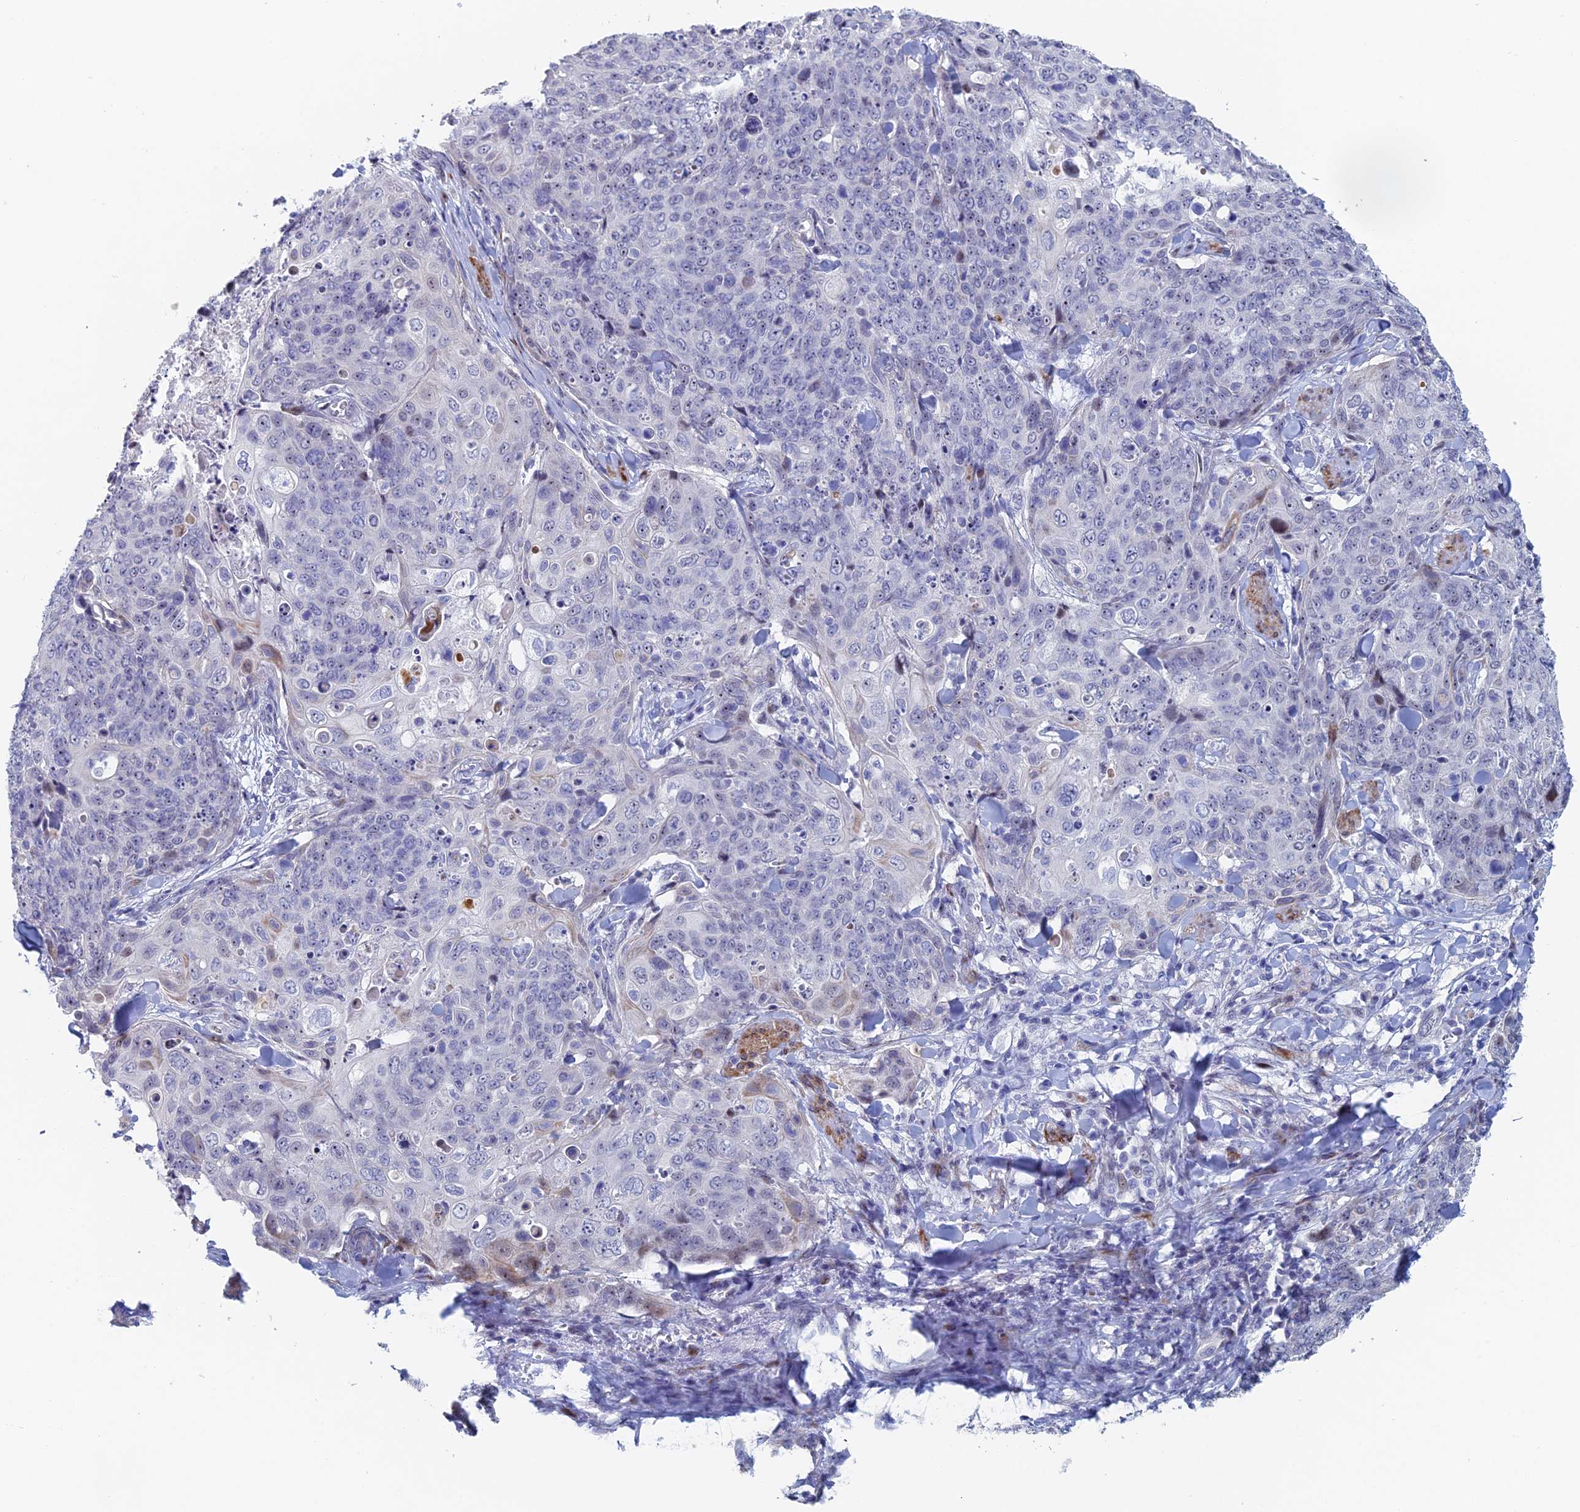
{"staining": {"intensity": "moderate", "quantity": "<25%", "location": "cytoplasmic/membranous"}, "tissue": "skin cancer", "cell_type": "Tumor cells", "image_type": "cancer", "snomed": [{"axis": "morphology", "description": "Squamous cell carcinoma, NOS"}, {"axis": "topography", "description": "Skin"}, {"axis": "topography", "description": "Vulva"}], "caption": "This photomicrograph demonstrates IHC staining of human skin cancer (squamous cell carcinoma), with low moderate cytoplasmic/membranous staining in approximately <25% of tumor cells.", "gene": "DRGX", "patient": {"sex": "female", "age": 85}}